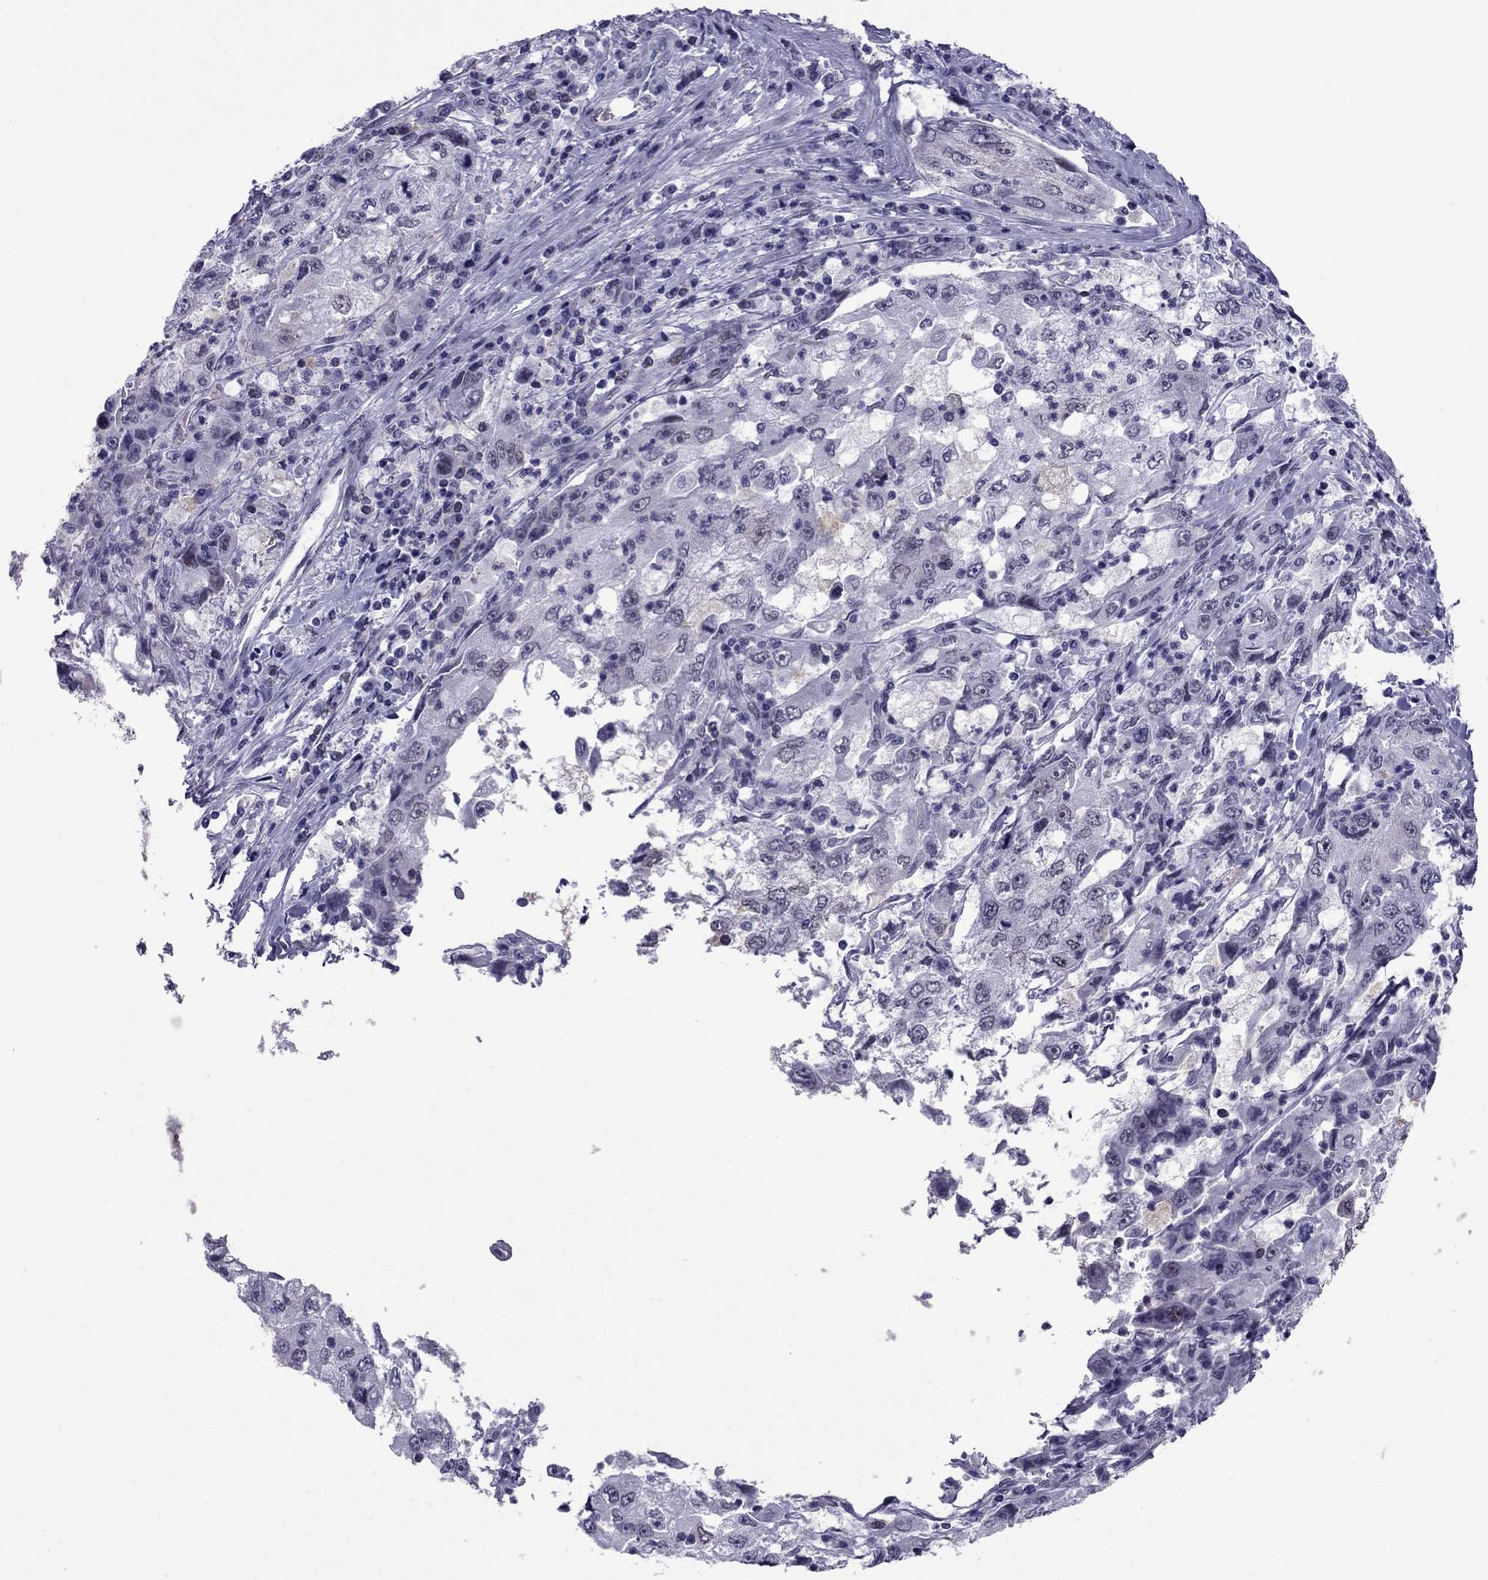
{"staining": {"intensity": "negative", "quantity": "none", "location": "none"}, "tissue": "cervical cancer", "cell_type": "Tumor cells", "image_type": "cancer", "snomed": [{"axis": "morphology", "description": "Squamous cell carcinoma, NOS"}, {"axis": "topography", "description": "Cervix"}], "caption": "Tumor cells are negative for protein expression in human squamous cell carcinoma (cervical).", "gene": "MYLK3", "patient": {"sex": "female", "age": 36}}